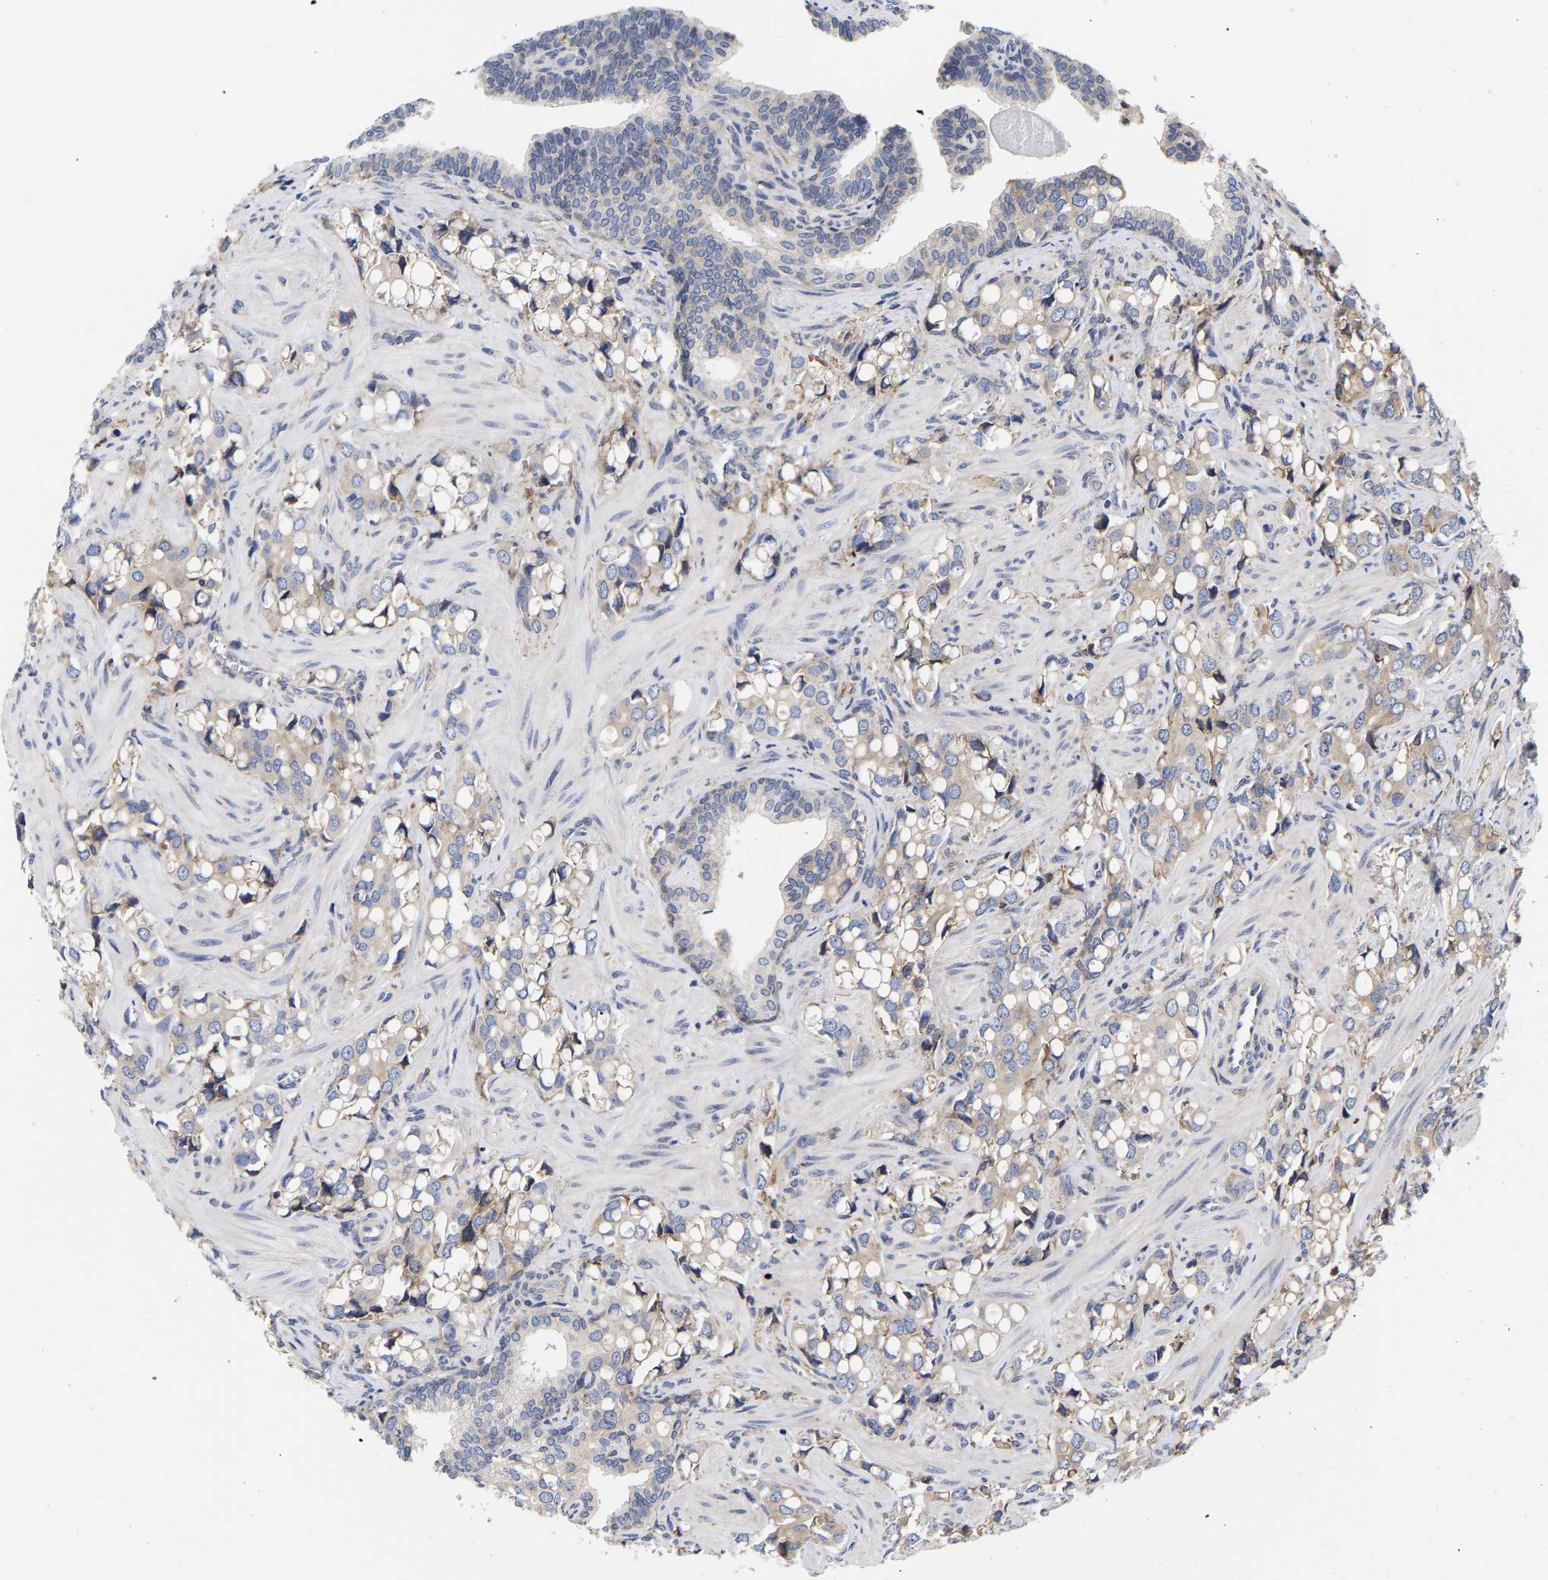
{"staining": {"intensity": "weak", "quantity": ">75%", "location": "cytoplasmic/membranous"}, "tissue": "prostate cancer", "cell_type": "Tumor cells", "image_type": "cancer", "snomed": [{"axis": "morphology", "description": "Adenocarcinoma, High grade"}, {"axis": "topography", "description": "Prostate"}], "caption": "This histopathology image shows immunohistochemistry staining of human prostate cancer (high-grade adenocarcinoma), with low weak cytoplasmic/membranous expression in about >75% of tumor cells.", "gene": "CFAP298", "patient": {"sex": "male", "age": 52}}